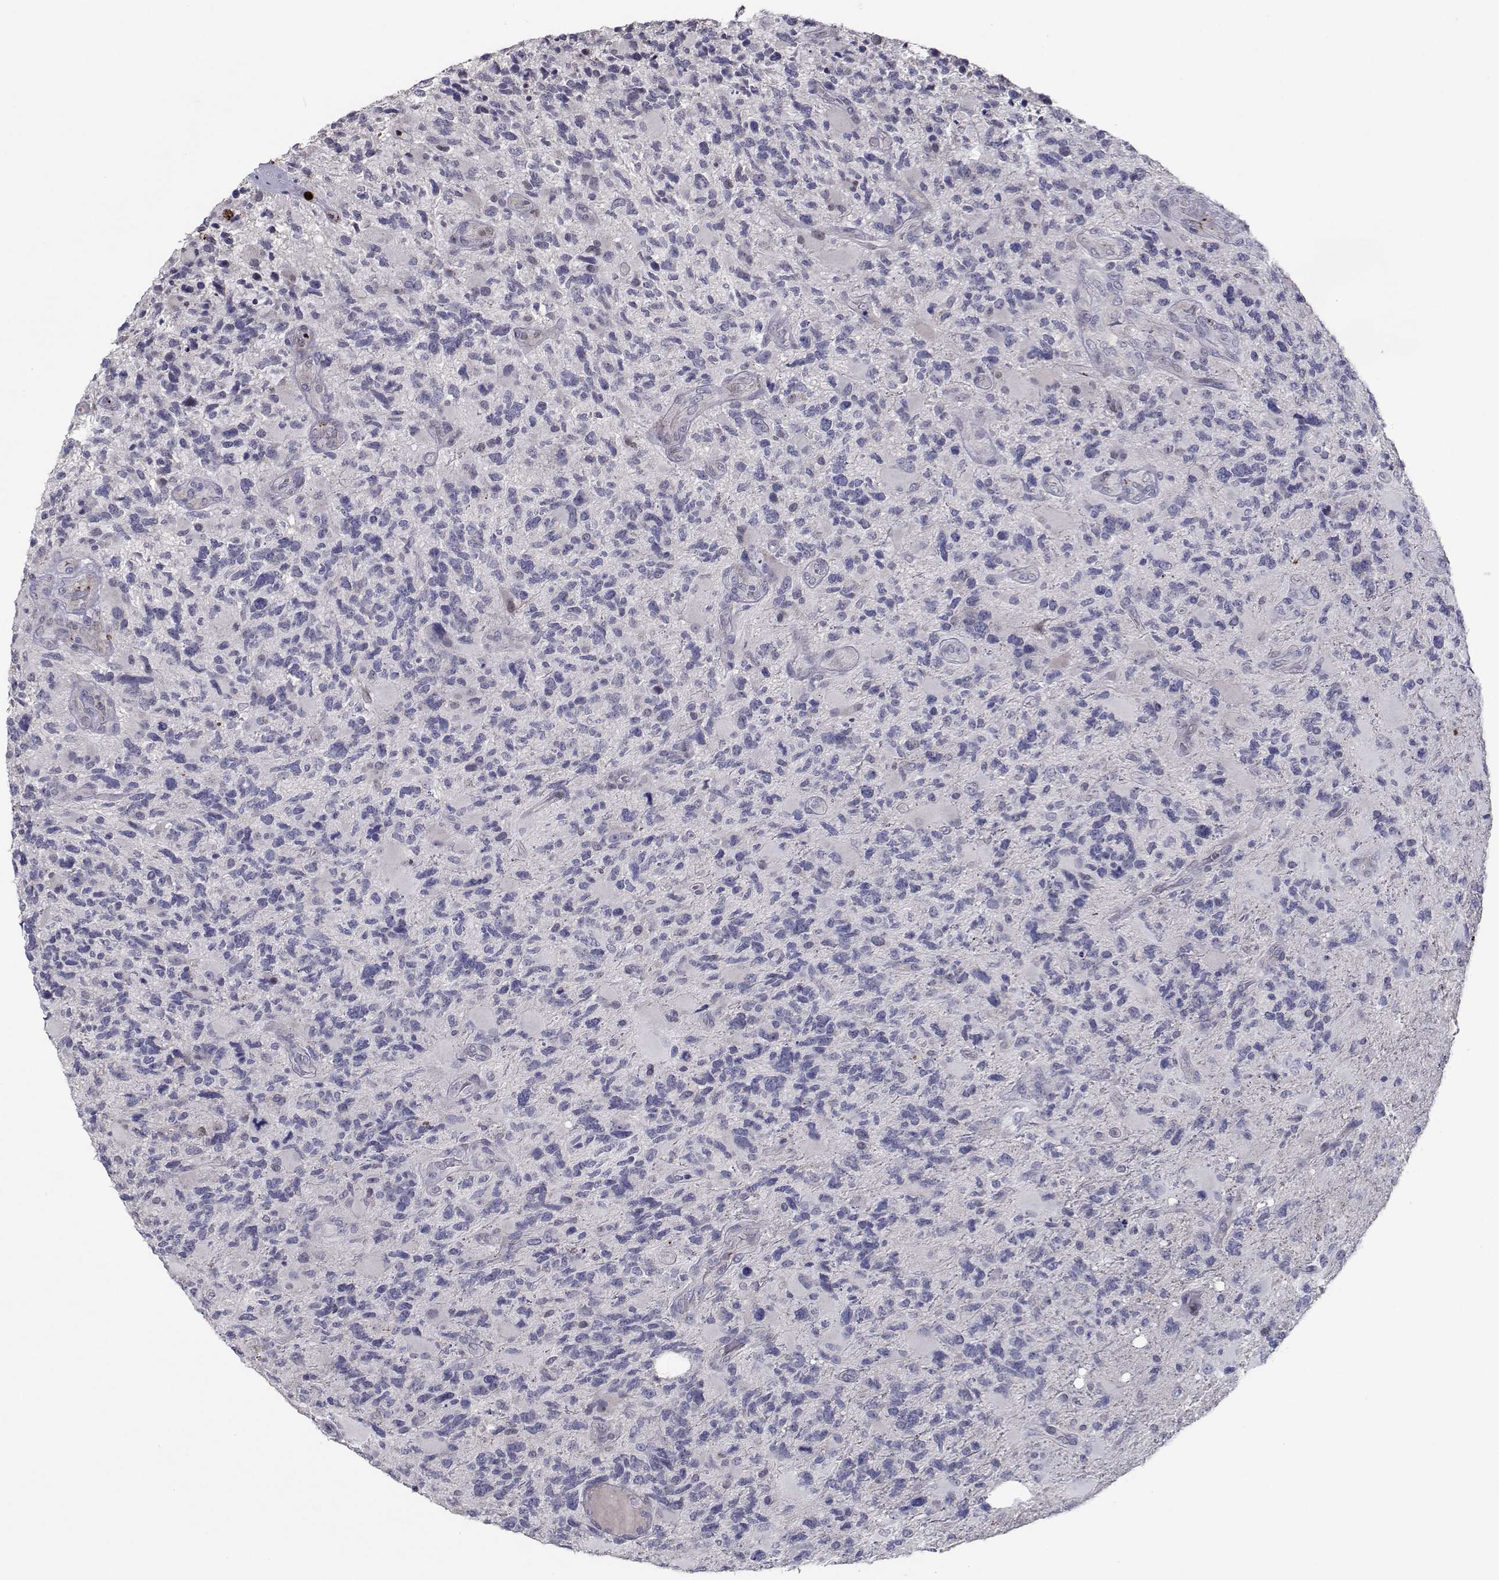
{"staining": {"intensity": "negative", "quantity": "none", "location": "none"}, "tissue": "glioma", "cell_type": "Tumor cells", "image_type": "cancer", "snomed": [{"axis": "morphology", "description": "Glioma, malignant, High grade"}, {"axis": "topography", "description": "Brain"}], "caption": "Glioma was stained to show a protein in brown. There is no significant positivity in tumor cells. (DAB IHC with hematoxylin counter stain).", "gene": "RBPJL", "patient": {"sex": "female", "age": 71}}